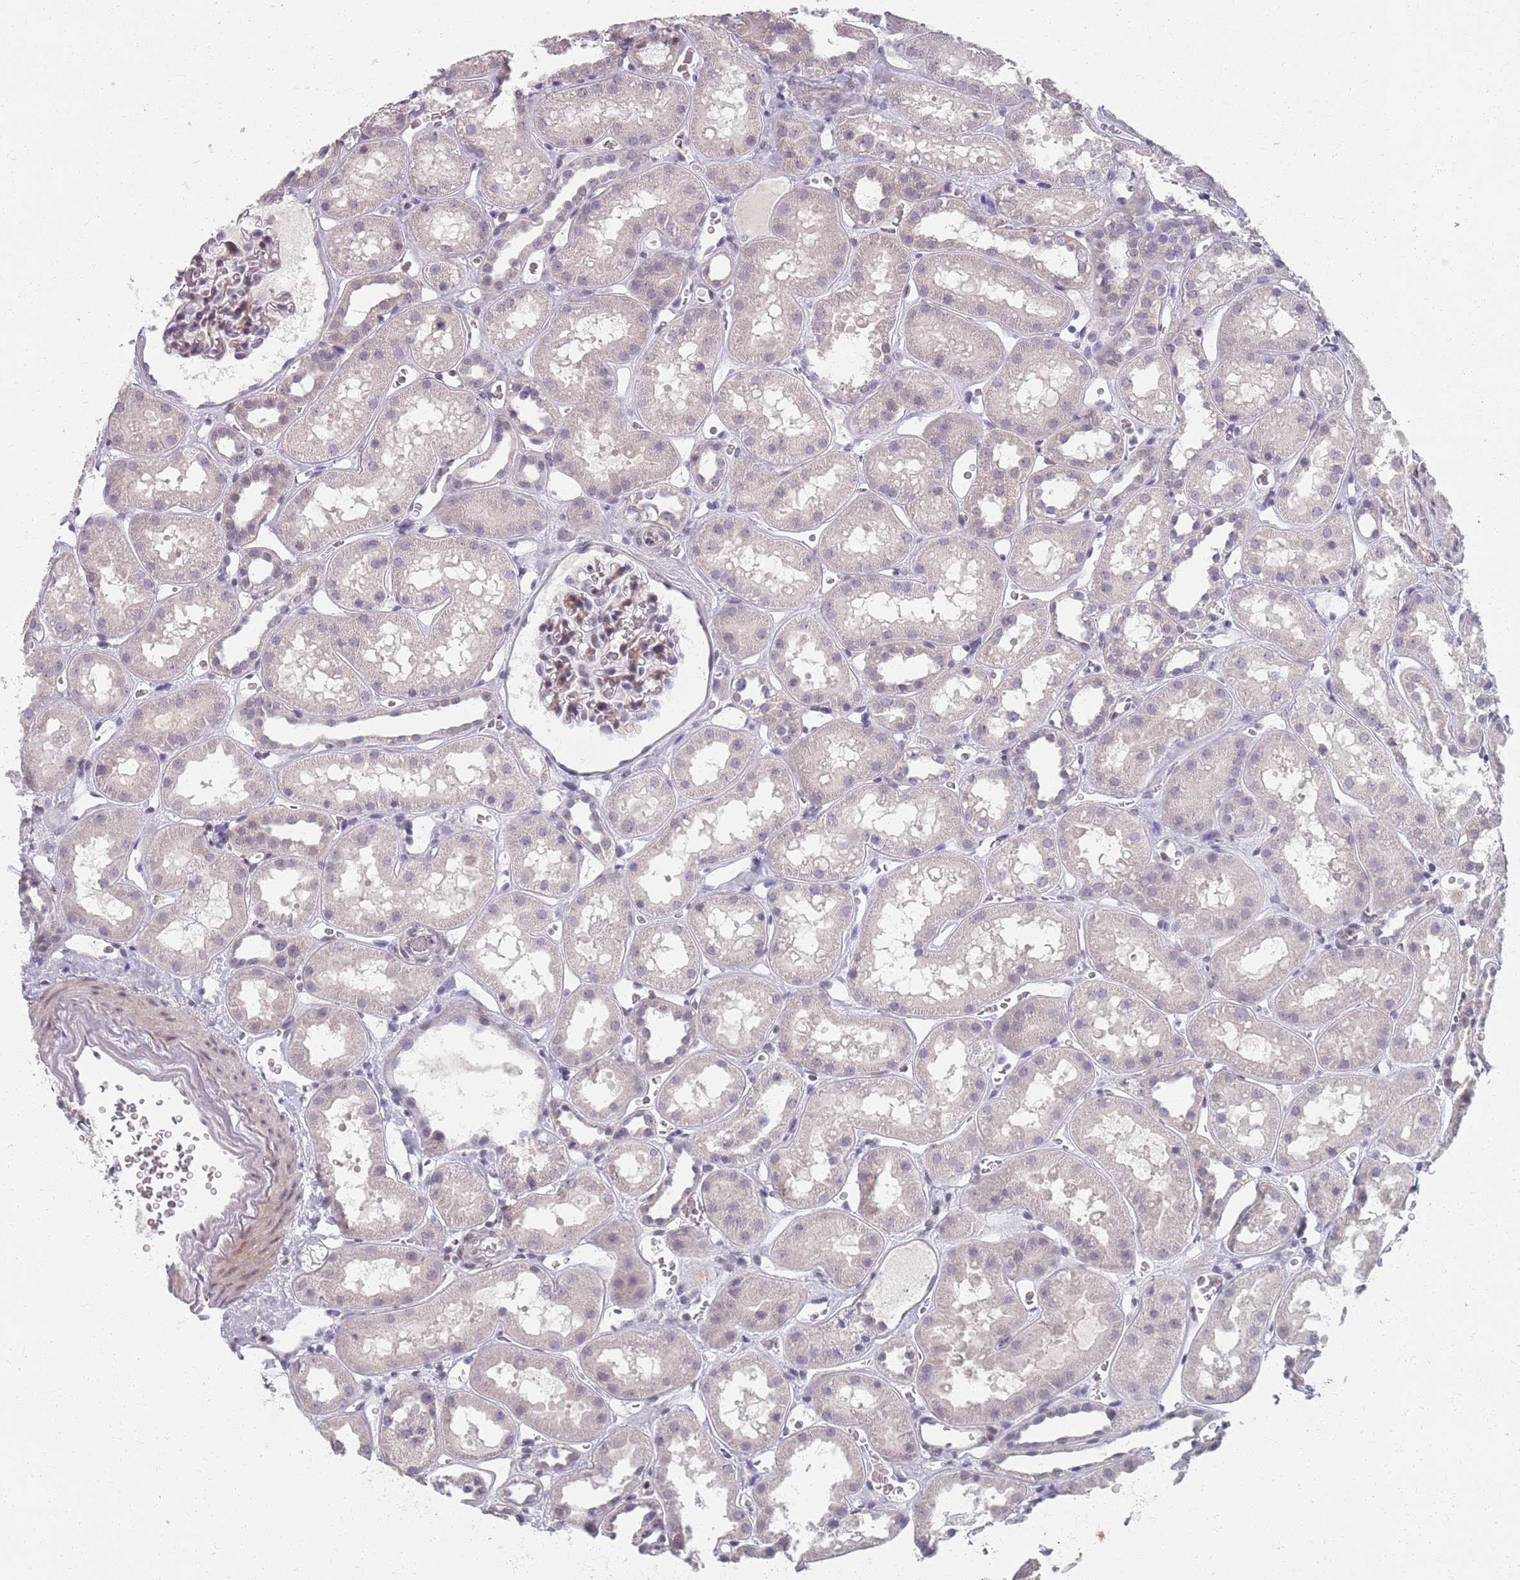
{"staining": {"intensity": "weak", "quantity": "<25%", "location": "cytoplasmic/membranous"}, "tissue": "kidney", "cell_type": "Cells in glomeruli", "image_type": "normal", "snomed": [{"axis": "morphology", "description": "Normal tissue, NOS"}, {"axis": "topography", "description": "Kidney"}], "caption": "Cells in glomeruli show no significant expression in normal kidney. Nuclei are stained in blue.", "gene": "SAMD1", "patient": {"sex": "female", "age": 41}}